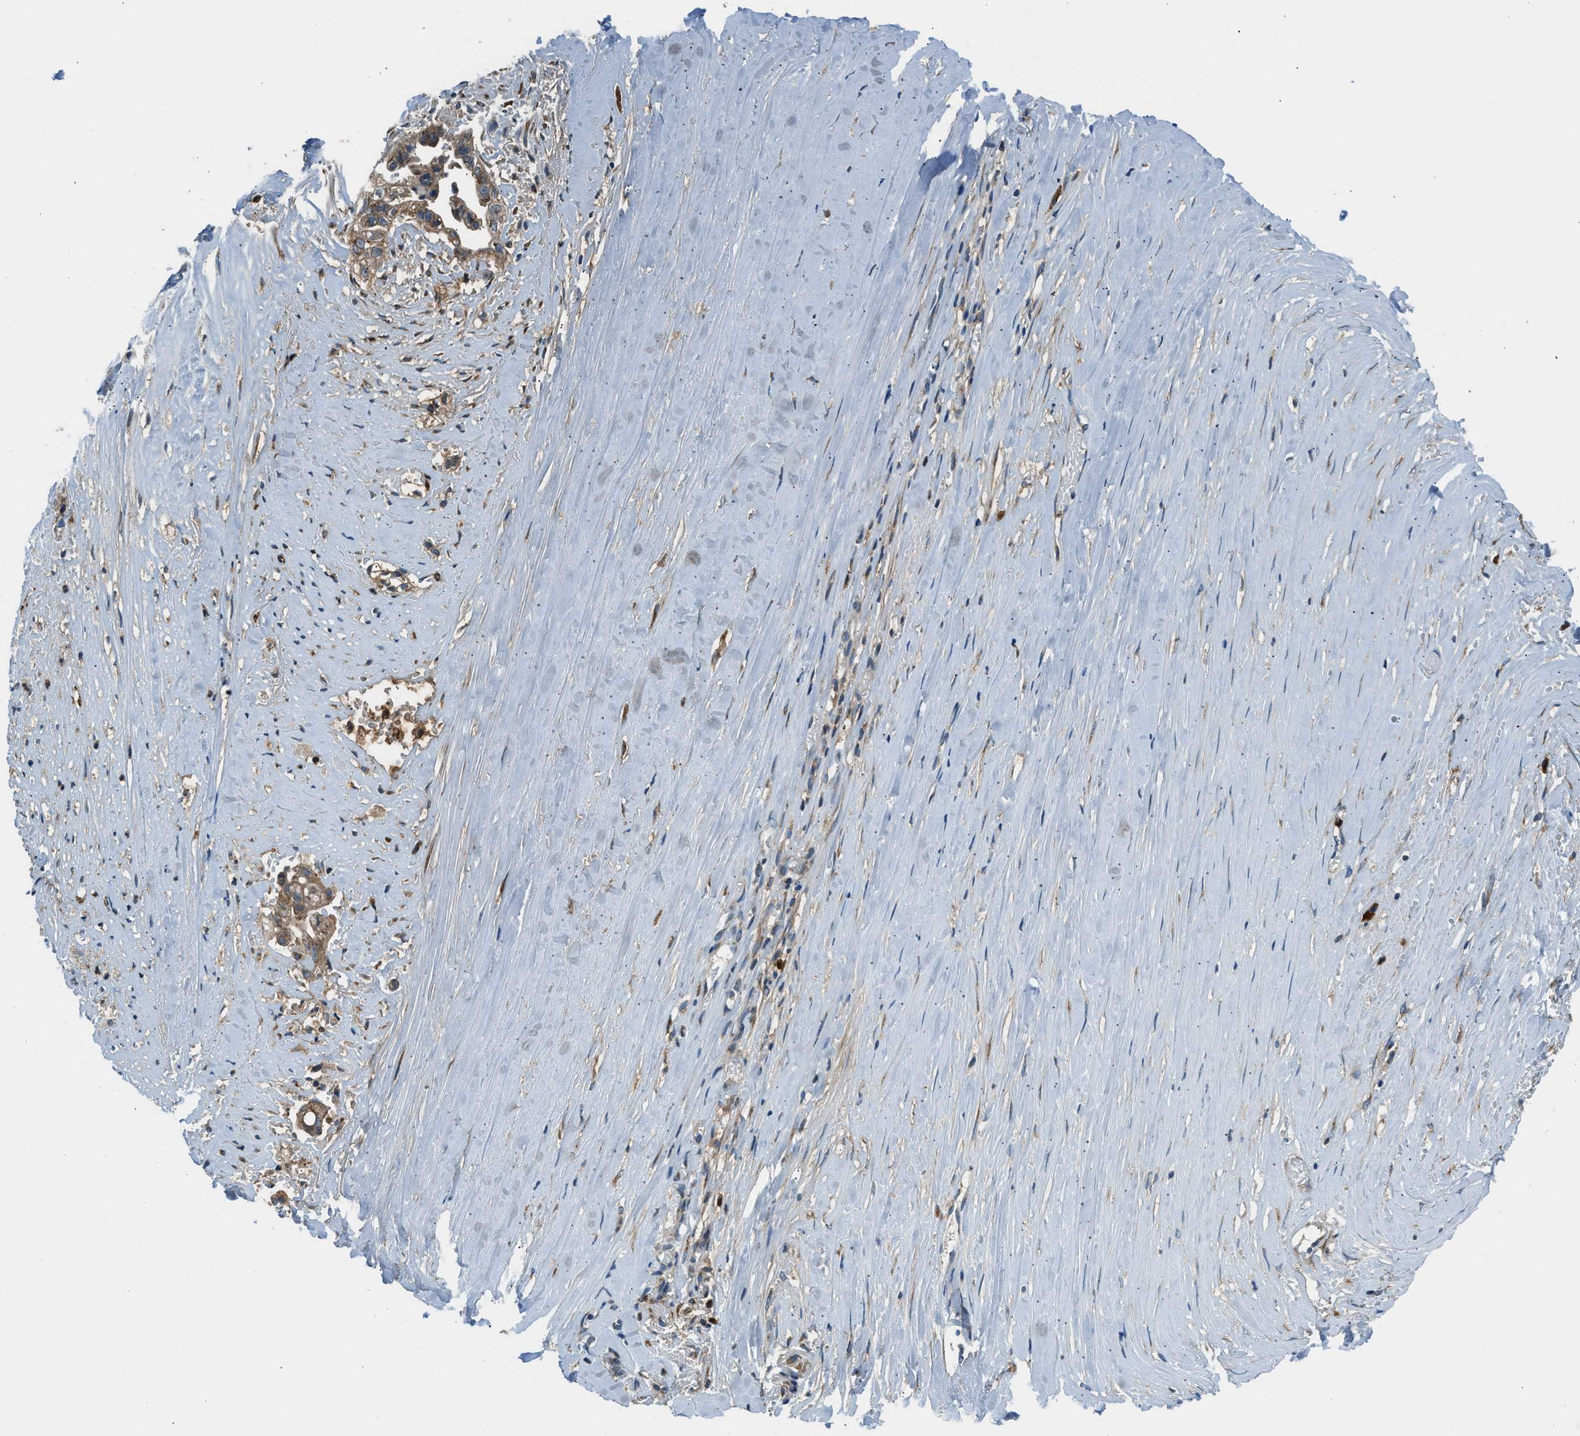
{"staining": {"intensity": "moderate", "quantity": ">75%", "location": "cytoplasmic/membranous"}, "tissue": "liver cancer", "cell_type": "Tumor cells", "image_type": "cancer", "snomed": [{"axis": "morphology", "description": "Cholangiocarcinoma"}, {"axis": "topography", "description": "Liver"}], "caption": "Human liver cancer (cholangiocarcinoma) stained with a brown dye reveals moderate cytoplasmic/membranous positive expression in approximately >75% of tumor cells.", "gene": "EDARADD", "patient": {"sex": "female", "age": 70}}